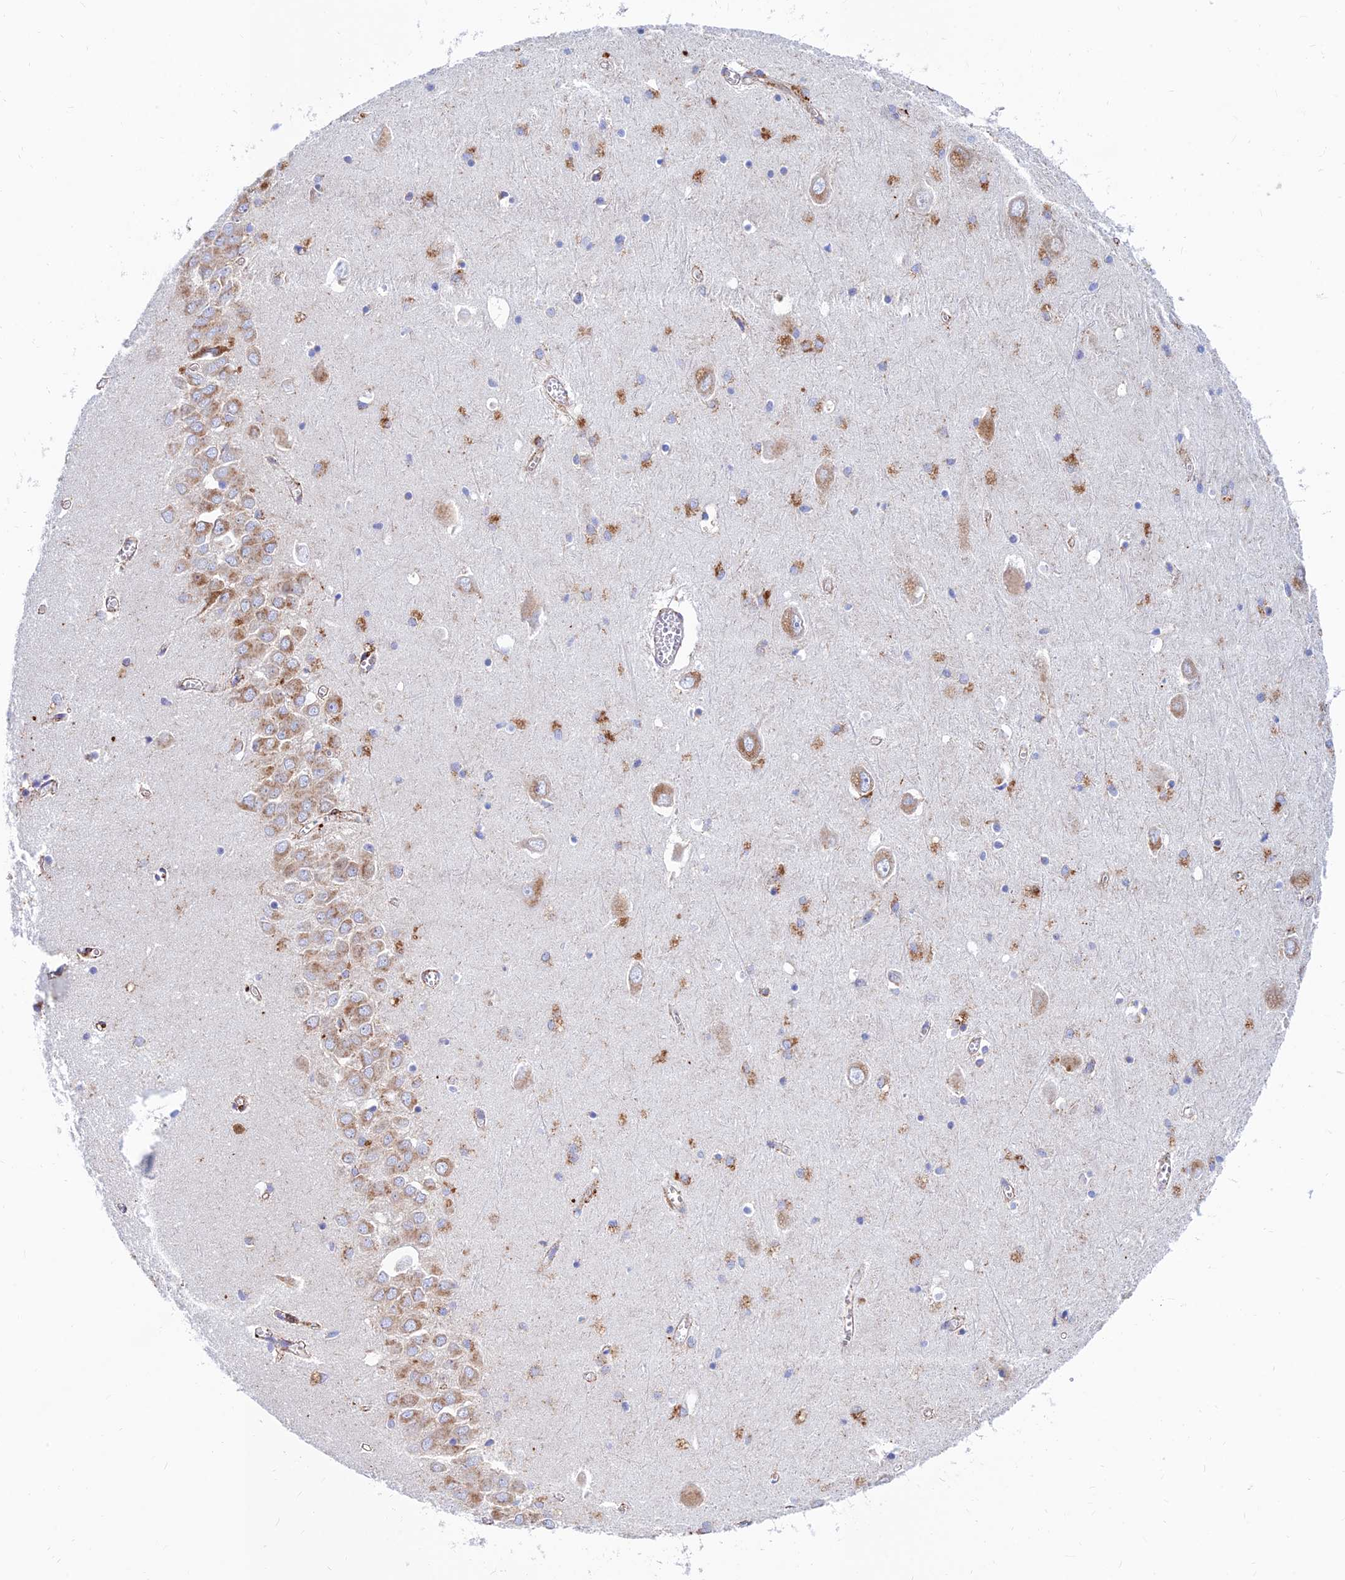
{"staining": {"intensity": "moderate", "quantity": "<25%", "location": "cytoplasmic/membranous"}, "tissue": "hippocampus", "cell_type": "Glial cells", "image_type": "normal", "snomed": [{"axis": "morphology", "description": "Normal tissue, NOS"}, {"axis": "topography", "description": "Hippocampus"}], "caption": "Hippocampus stained with DAB (3,3'-diaminobenzidine) IHC displays low levels of moderate cytoplasmic/membranous positivity in about <25% of glial cells.", "gene": "SPNS1", "patient": {"sex": "male", "age": 70}}